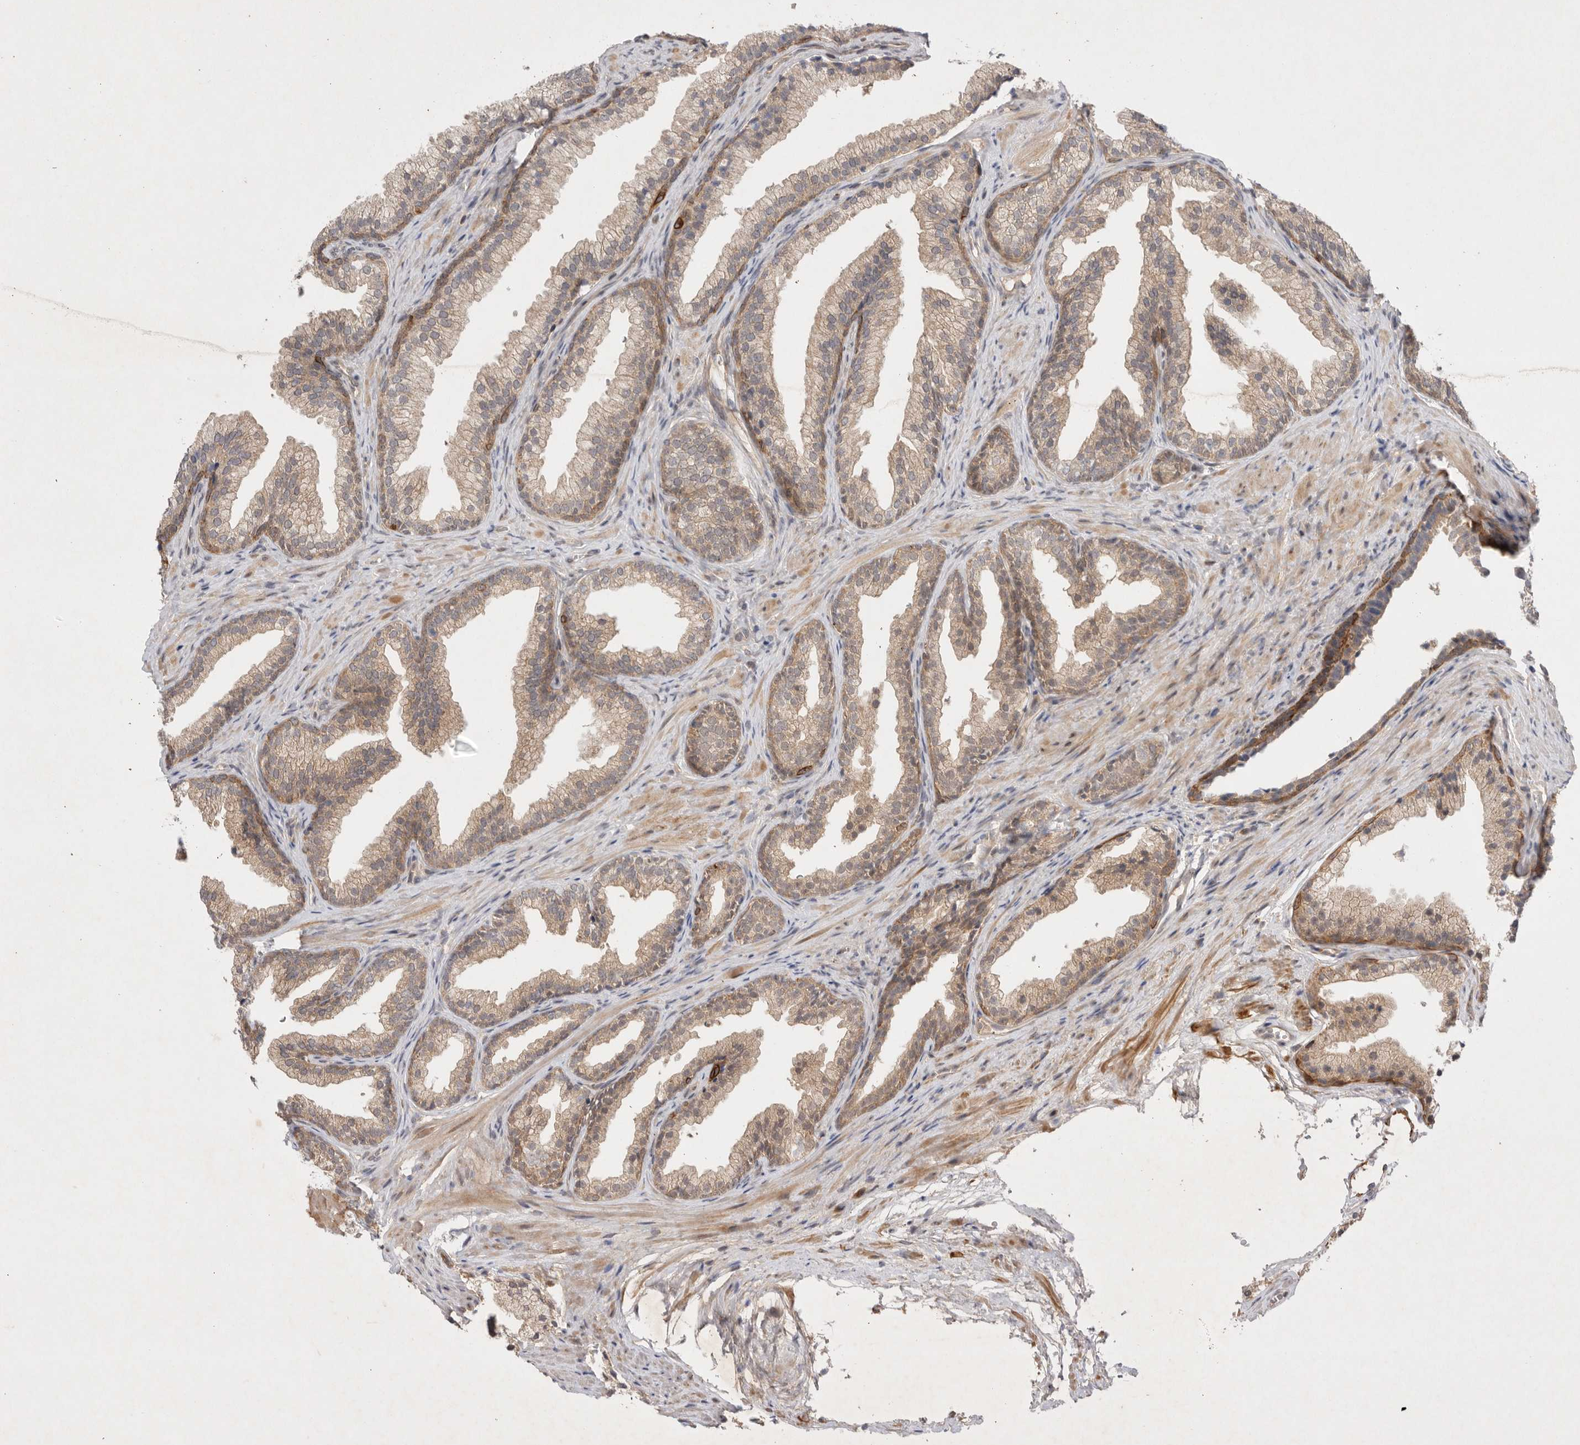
{"staining": {"intensity": "moderate", "quantity": "25%-75%", "location": "cytoplasmic/membranous"}, "tissue": "prostate", "cell_type": "Glandular cells", "image_type": "normal", "snomed": [{"axis": "morphology", "description": "Normal tissue, NOS"}, {"axis": "topography", "description": "Prostate"}], "caption": "An image of prostate stained for a protein reveals moderate cytoplasmic/membranous brown staining in glandular cells. The protein of interest is shown in brown color, while the nuclei are stained blue.", "gene": "PTPDC1", "patient": {"sex": "male", "age": 76}}